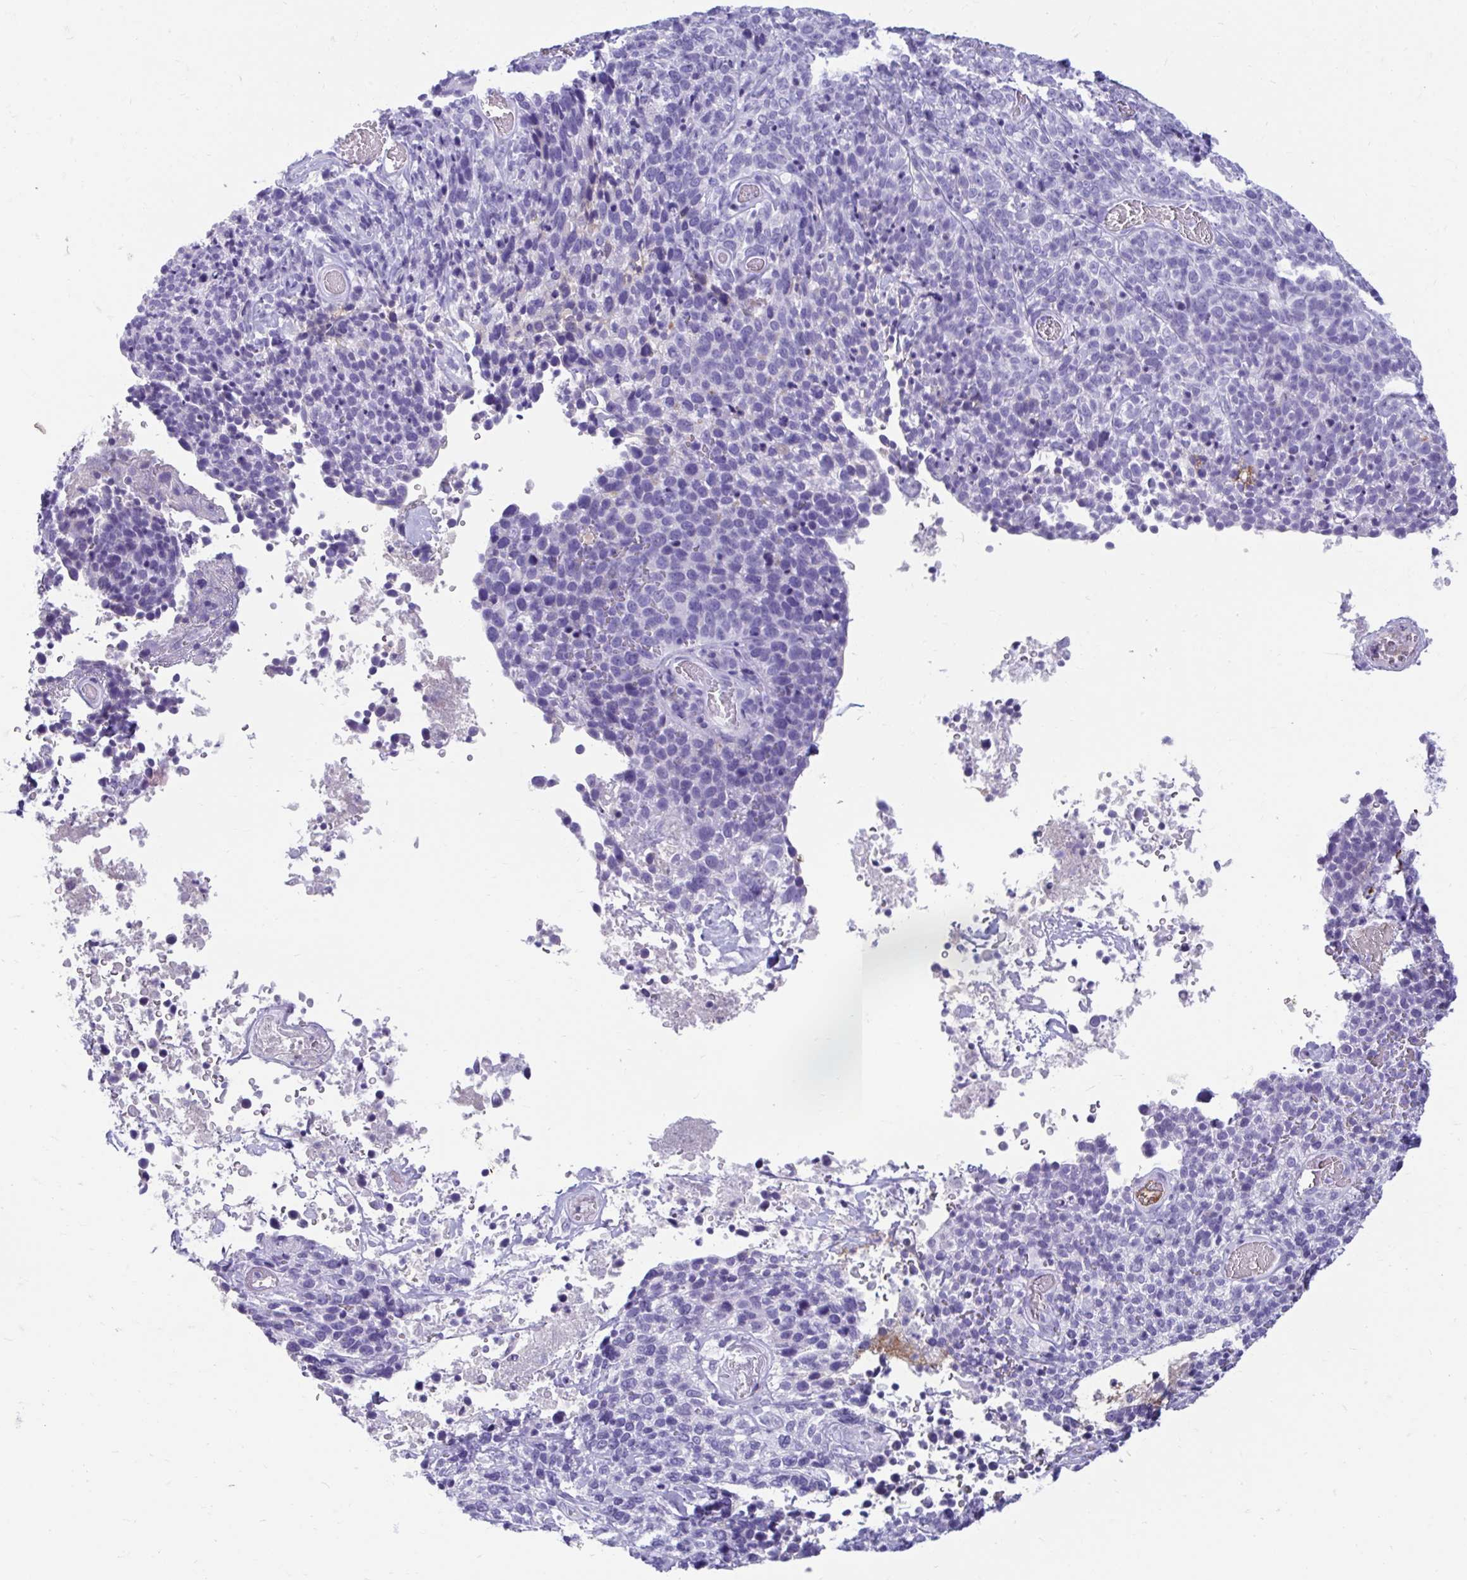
{"staining": {"intensity": "negative", "quantity": "none", "location": "none"}, "tissue": "cervical cancer", "cell_type": "Tumor cells", "image_type": "cancer", "snomed": [{"axis": "morphology", "description": "Squamous cell carcinoma, NOS"}, {"axis": "topography", "description": "Cervix"}], "caption": "Protein analysis of cervical squamous cell carcinoma reveals no significant expression in tumor cells. The staining is performed using DAB (3,3'-diaminobenzidine) brown chromogen with nuclei counter-stained in using hematoxylin.", "gene": "SMIM9", "patient": {"sex": "female", "age": 46}}